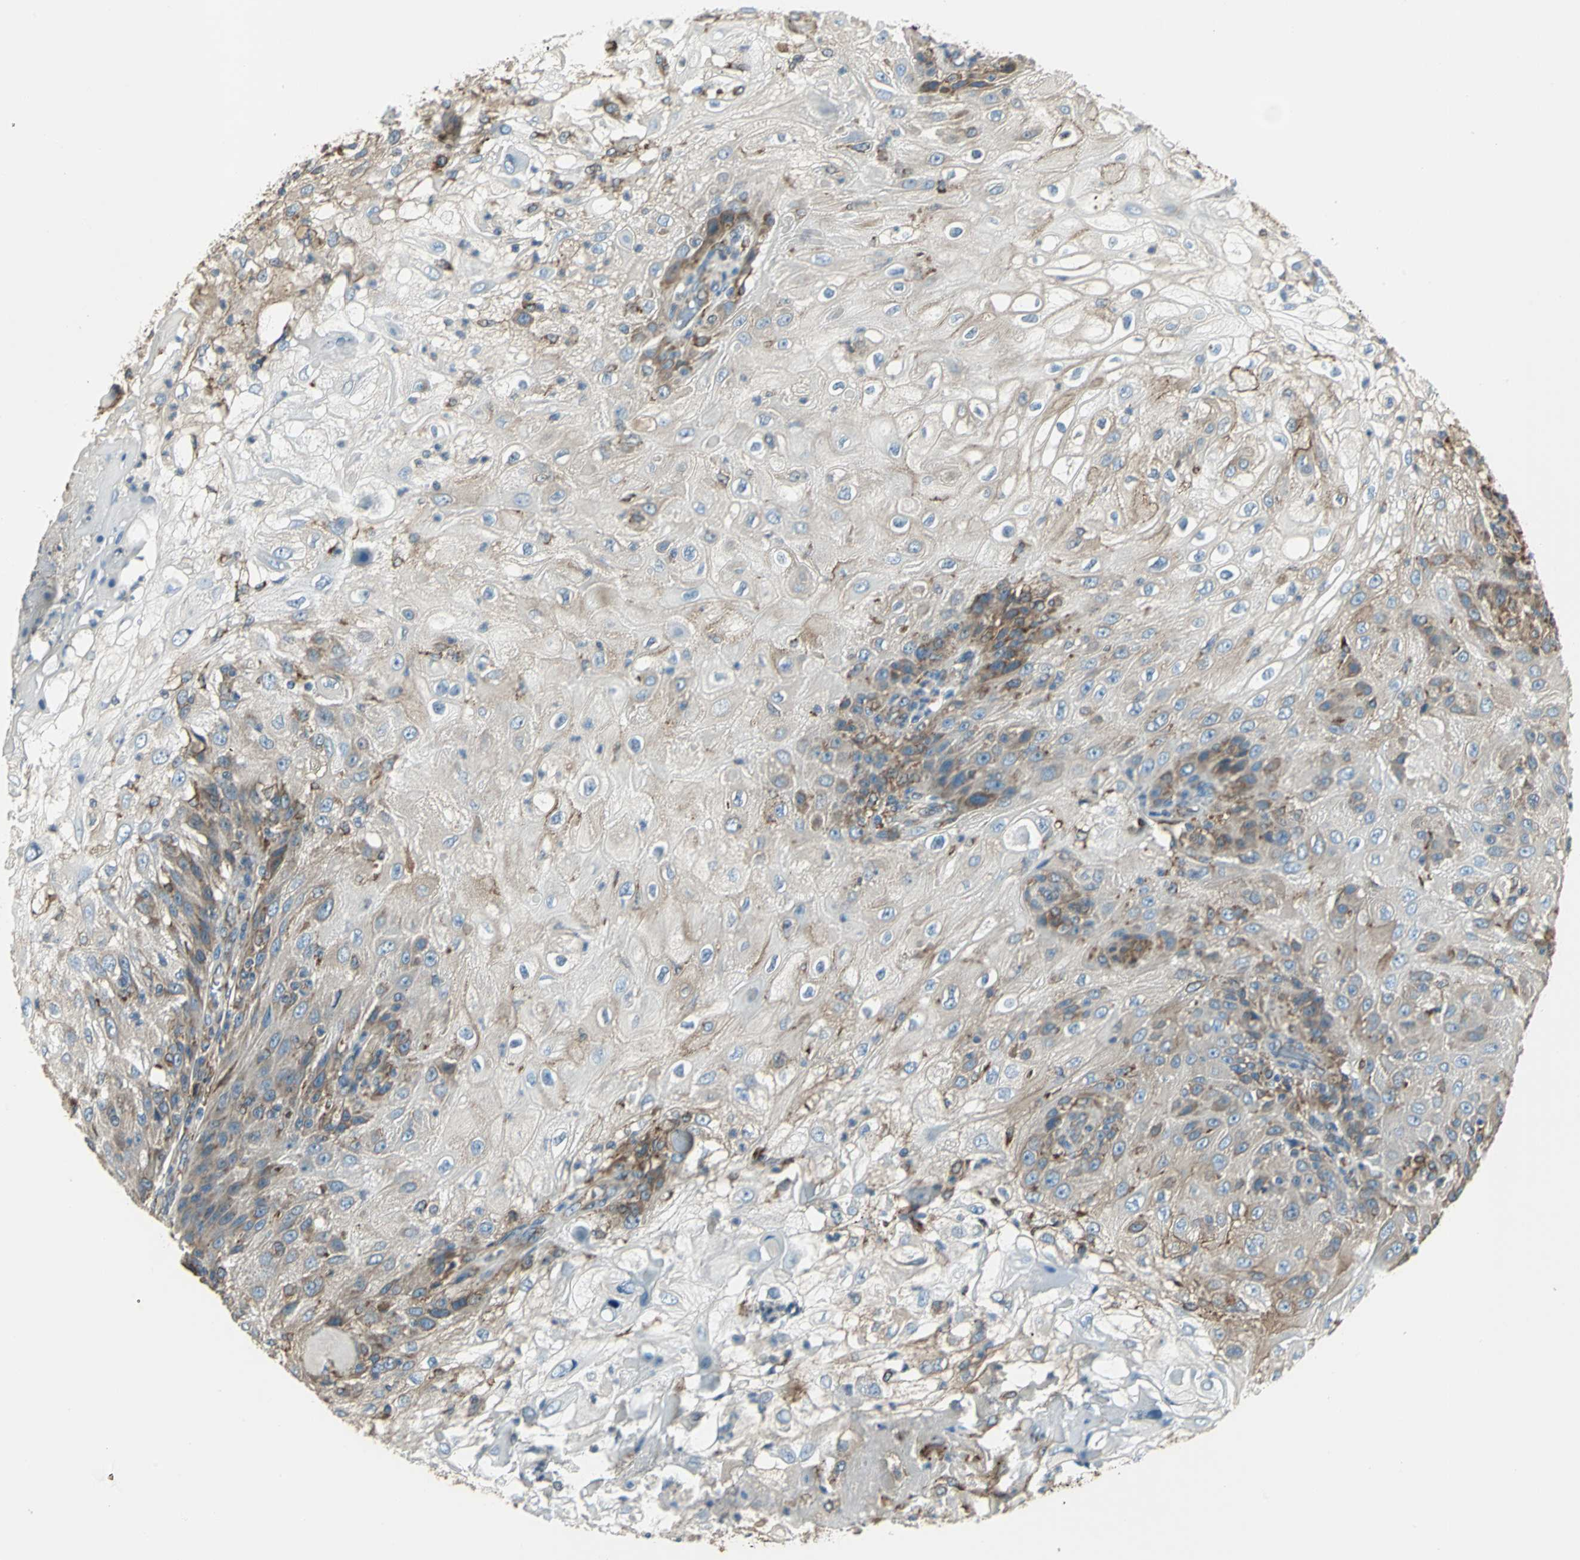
{"staining": {"intensity": "moderate", "quantity": ">75%", "location": "cytoplasmic/membranous"}, "tissue": "skin cancer", "cell_type": "Tumor cells", "image_type": "cancer", "snomed": [{"axis": "morphology", "description": "Normal tissue, NOS"}, {"axis": "morphology", "description": "Squamous cell carcinoma, NOS"}, {"axis": "topography", "description": "Skin"}], "caption": "A brown stain shows moderate cytoplasmic/membranous positivity of a protein in skin squamous cell carcinoma tumor cells.", "gene": "PDIA4", "patient": {"sex": "female", "age": 83}}